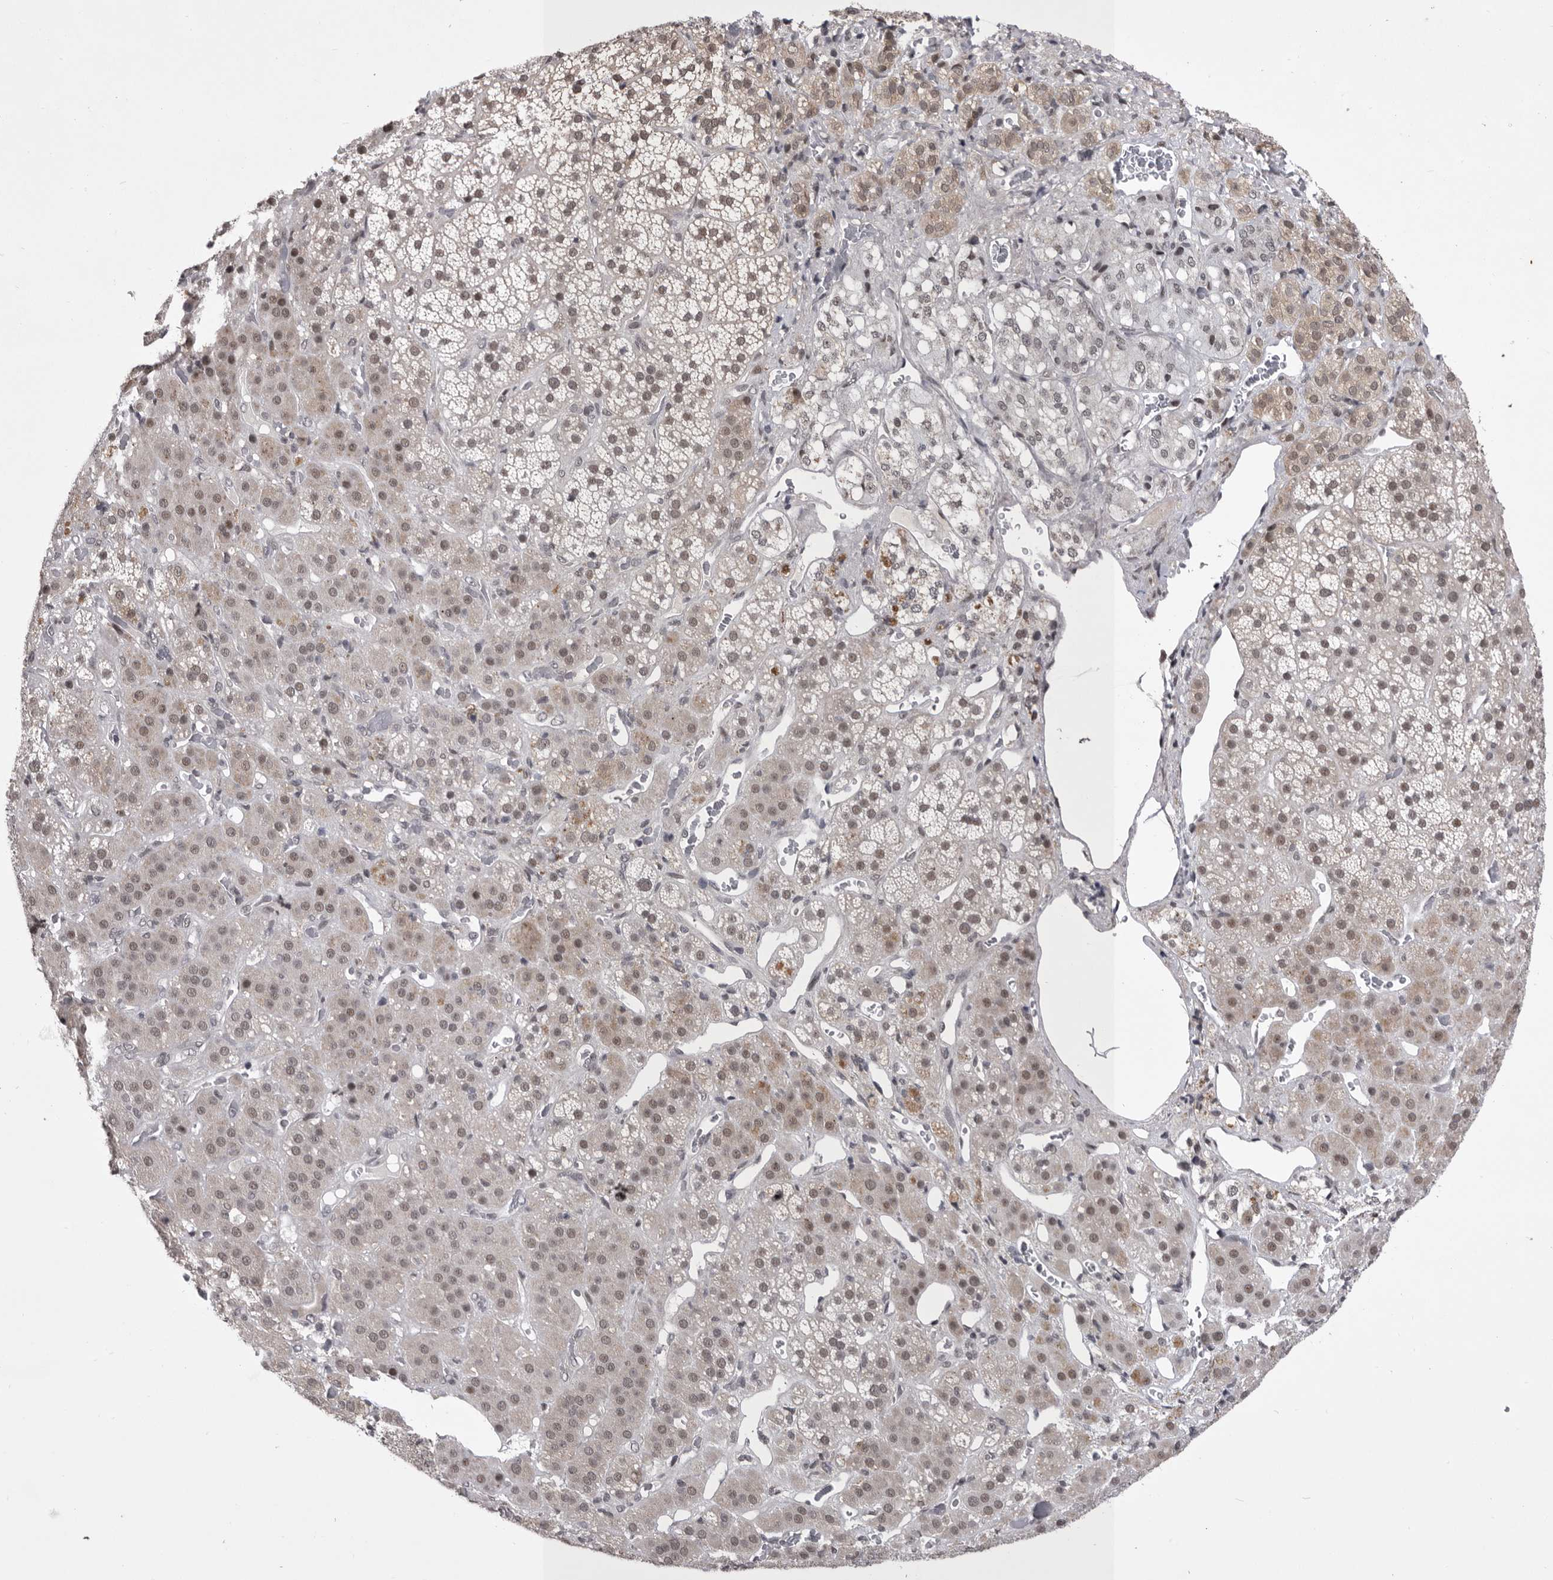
{"staining": {"intensity": "weak", "quantity": "25%-75%", "location": "cytoplasmic/membranous,nuclear"}, "tissue": "adrenal gland", "cell_type": "Glandular cells", "image_type": "normal", "snomed": [{"axis": "morphology", "description": "Normal tissue, NOS"}, {"axis": "topography", "description": "Adrenal gland"}], "caption": "An immunohistochemistry (IHC) photomicrograph of benign tissue is shown. Protein staining in brown shows weak cytoplasmic/membranous,nuclear positivity in adrenal gland within glandular cells. (DAB (3,3'-diaminobenzidine) IHC with brightfield microscopy, high magnification).", "gene": "PRPF3", "patient": {"sex": "male", "age": 57}}